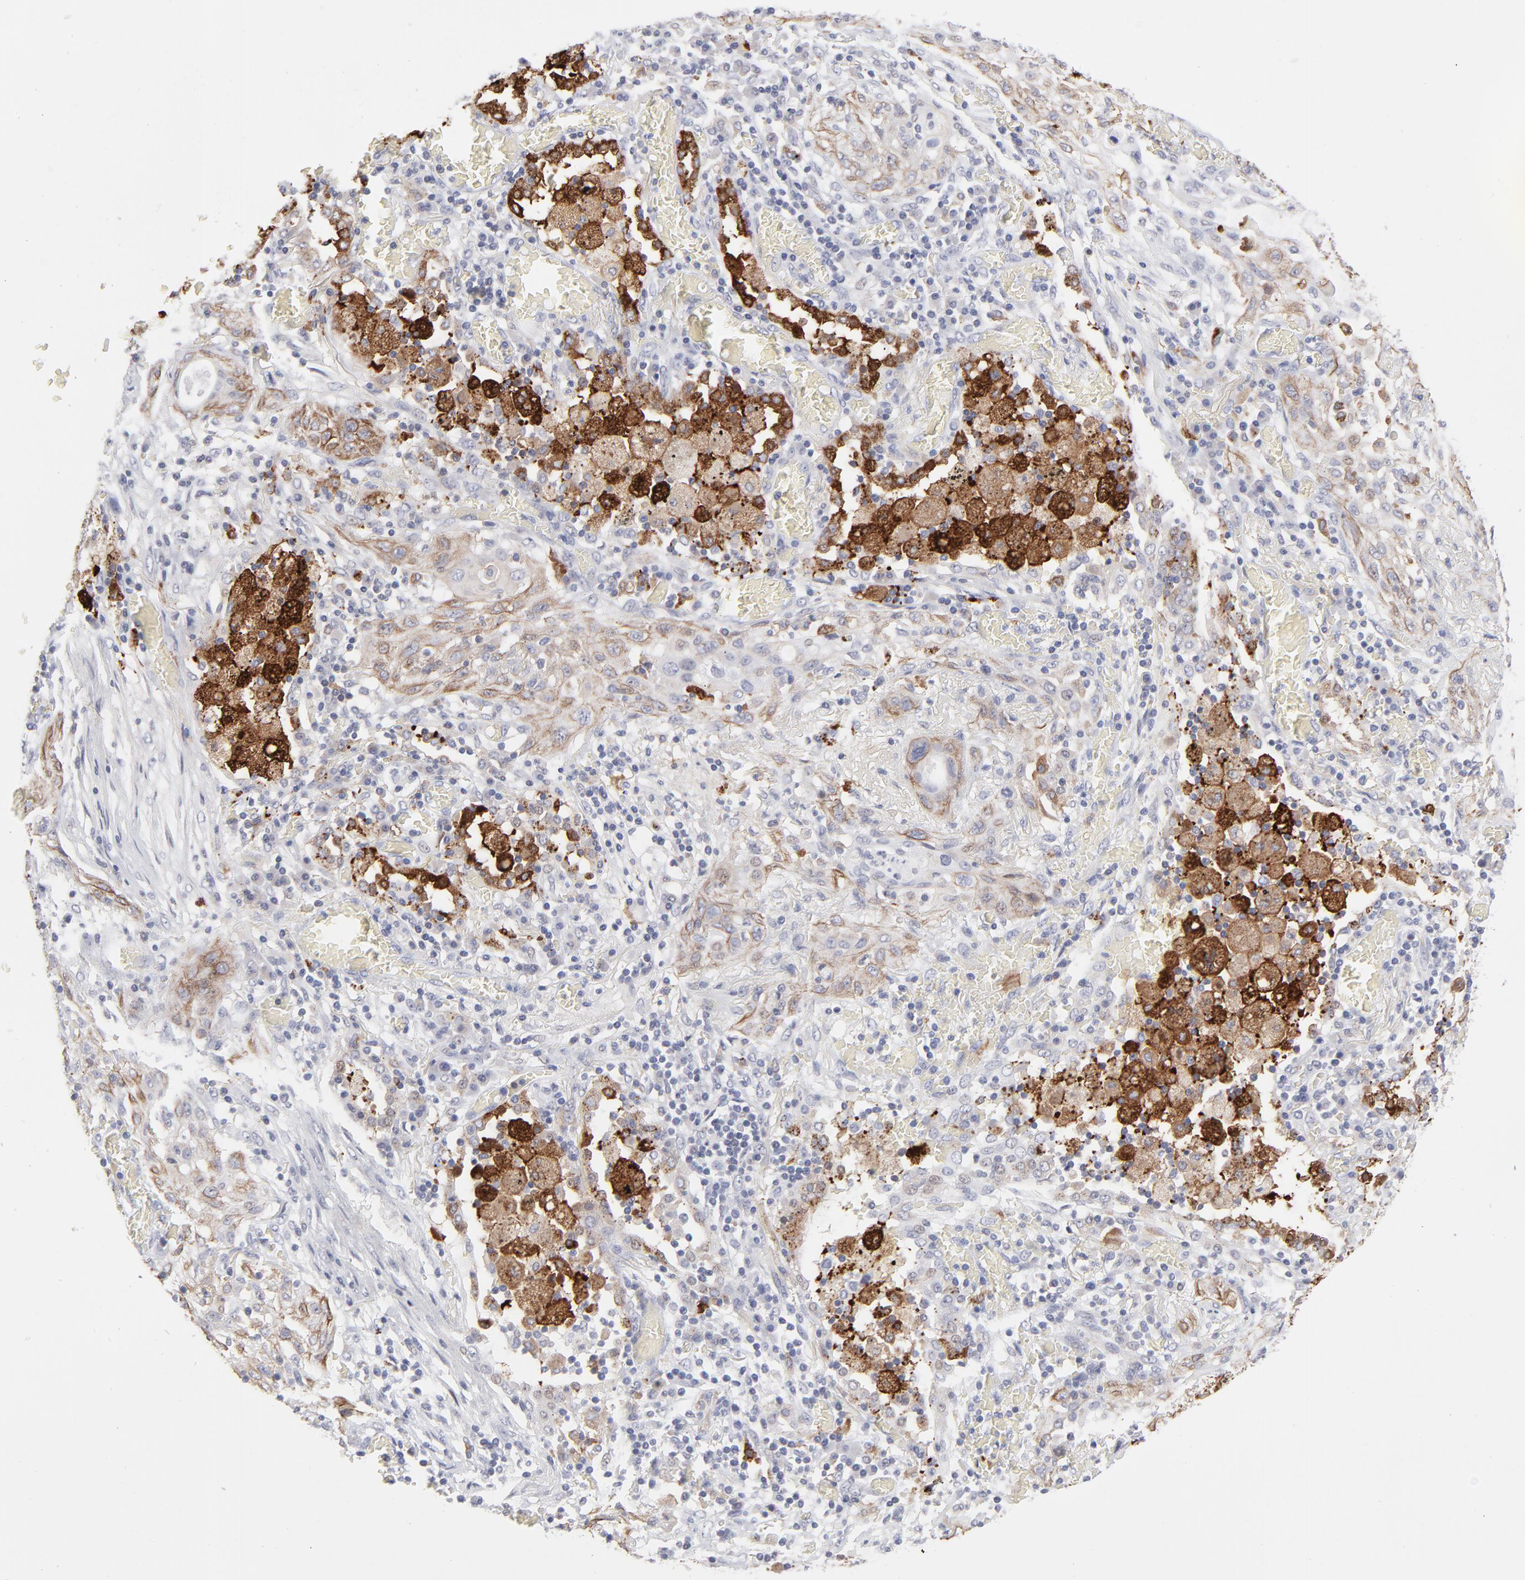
{"staining": {"intensity": "moderate", "quantity": ">75%", "location": "cytoplasmic/membranous"}, "tissue": "lung cancer", "cell_type": "Tumor cells", "image_type": "cancer", "snomed": [{"axis": "morphology", "description": "Squamous cell carcinoma, NOS"}, {"axis": "topography", "description": "Lung"}], "caption": "Tumor cells reveal medium levels of moderate cytoplasmic/membranous positivity in approximately >75% of cells in human squamous cell carcinoma (lung).", "gene": "CCR2", "patient": {"sex": "female", "age": 47}}